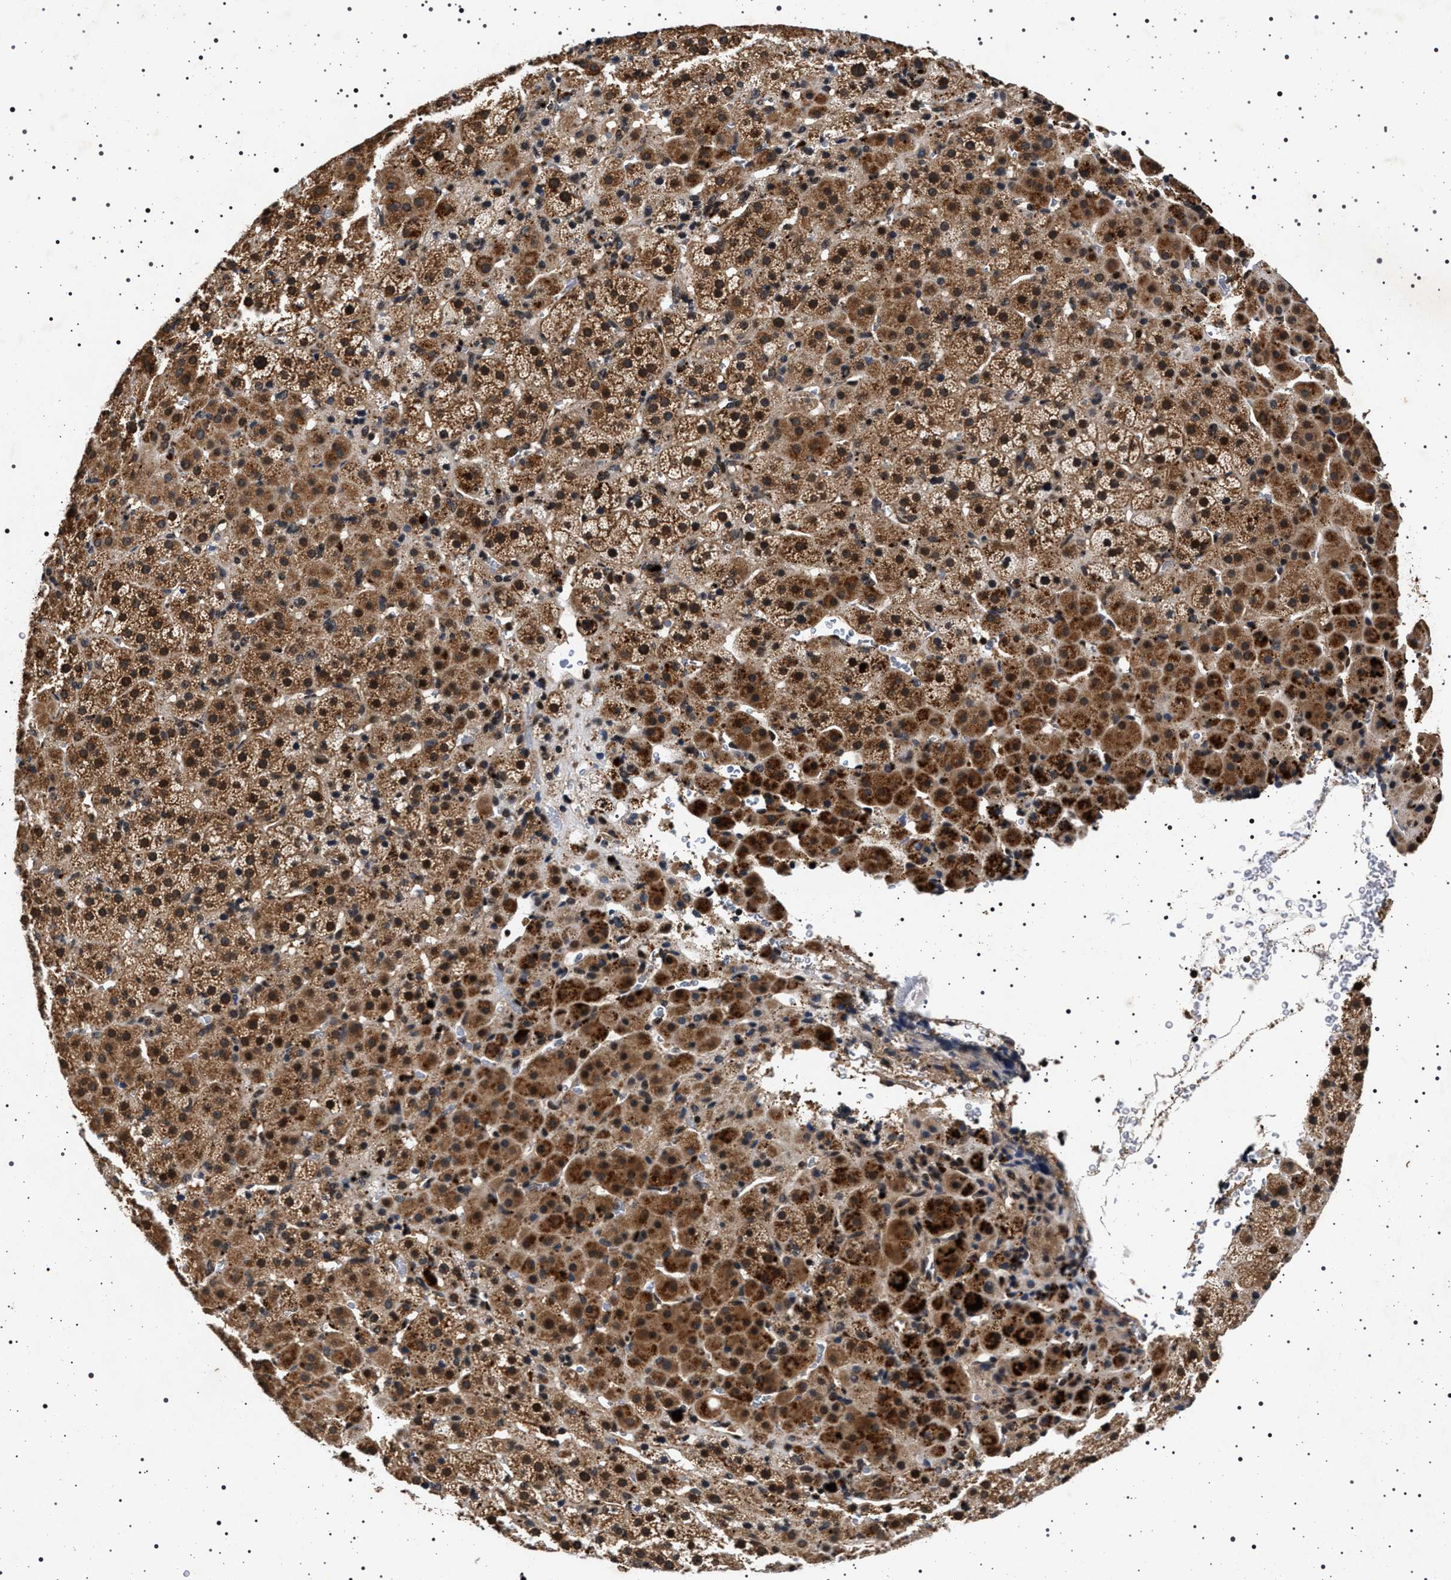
{"staining": {"intensity": "strong", "quantity": ">75%", "location": "cytoplasmic/membranous"}, "tissue": "adrenal gland", "cell_type": "Glandular cells", "image_type": "normal", "snomed": [{"axis": "morphology", "description": "Normal tissue, NOS"}, {"axis": "topography", "description": "Adrenal gland"}], "caption": "The immunohistochemical stain labels strong cytoplasmic/membranous staining in glandular cells of benign adrenal gland. Using DAB (brown) and hematoxylin (blue) stains, captured at high magnification using brightfield microscopy.", "gene": "CDKN1B", "patient": {"sex": "female", "age": 57}}